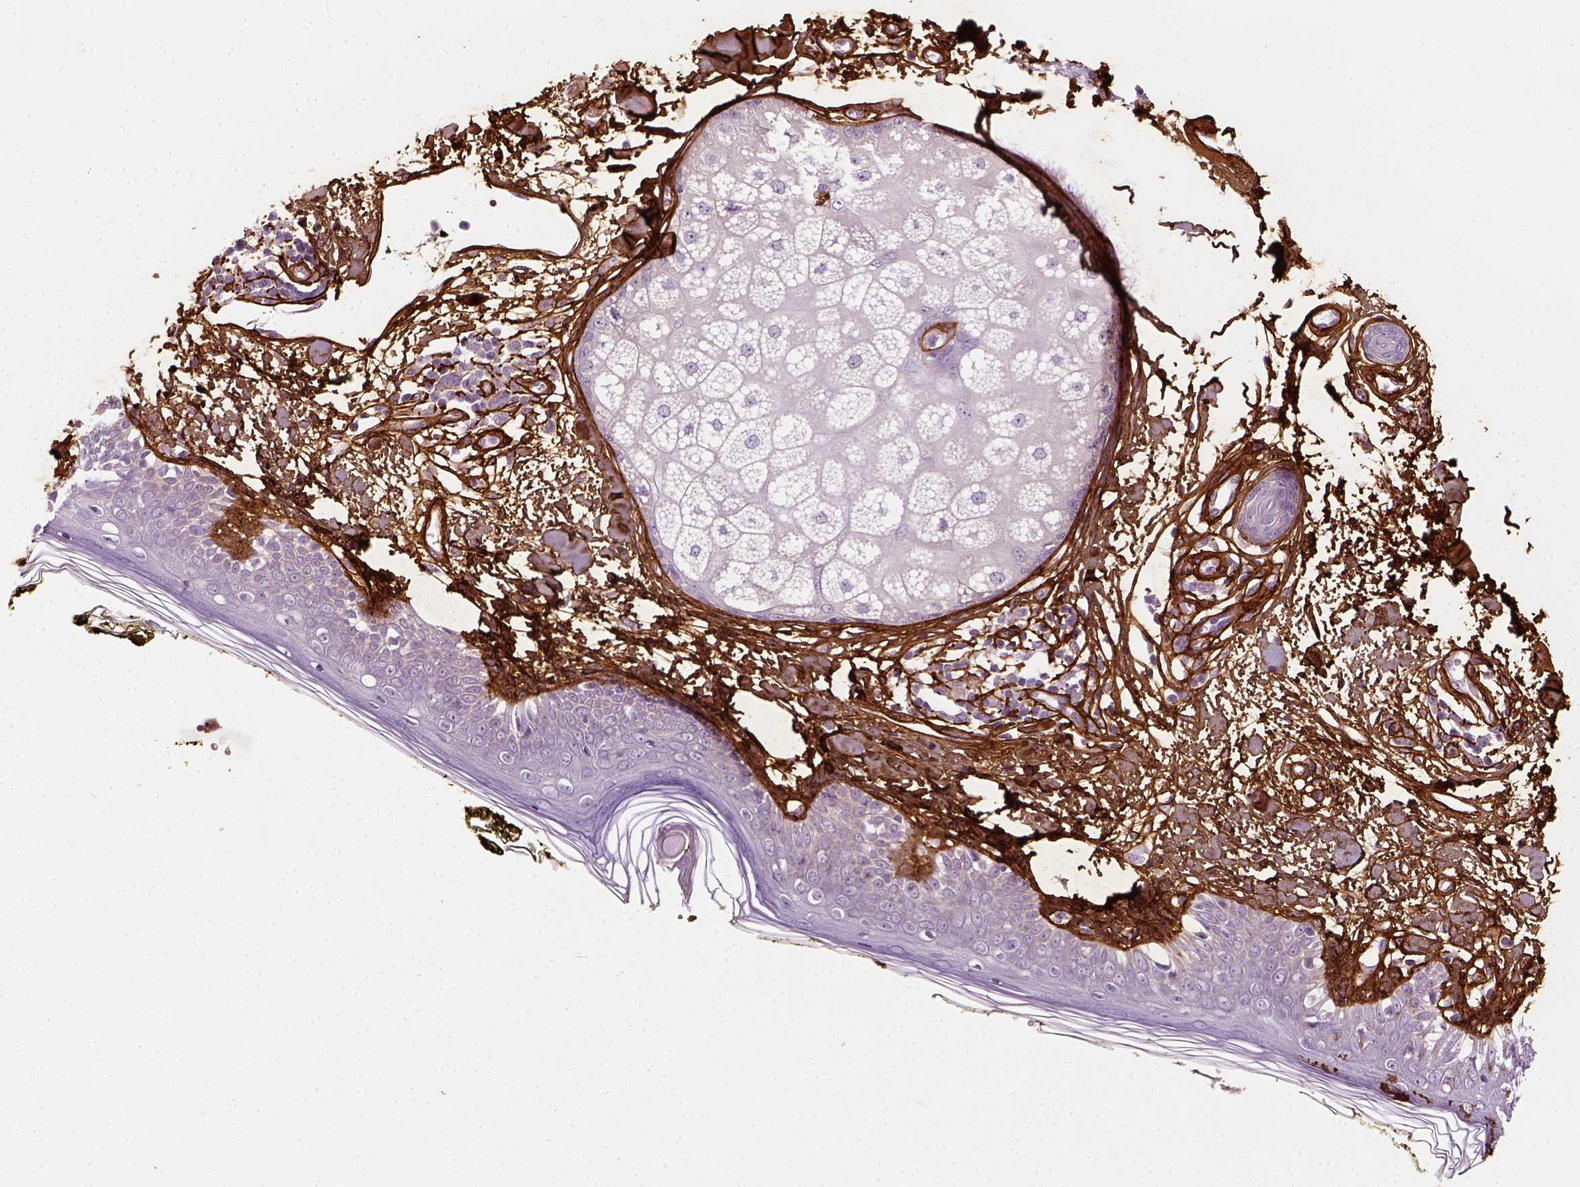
{"staining": {"intensity": "strong", "quantity": ">75%", "location": "cytoplasmic/membranous"}, "tissue": "skin", "cell_type": "Fibroblasts", "image_type": "normal", "snomed": [{"axis": "morphology", "description": "Normal tissue, NOS"}, {"axis": "topography", "description": "Skin"}], "caption": "Human skin stained for a protein (brown) reveals strong cytoplasmic/membranous positive expression in about >75% of fibroblasts.", "gene": "COL6A2", "patient": {"sex": "male", "age": 76}}